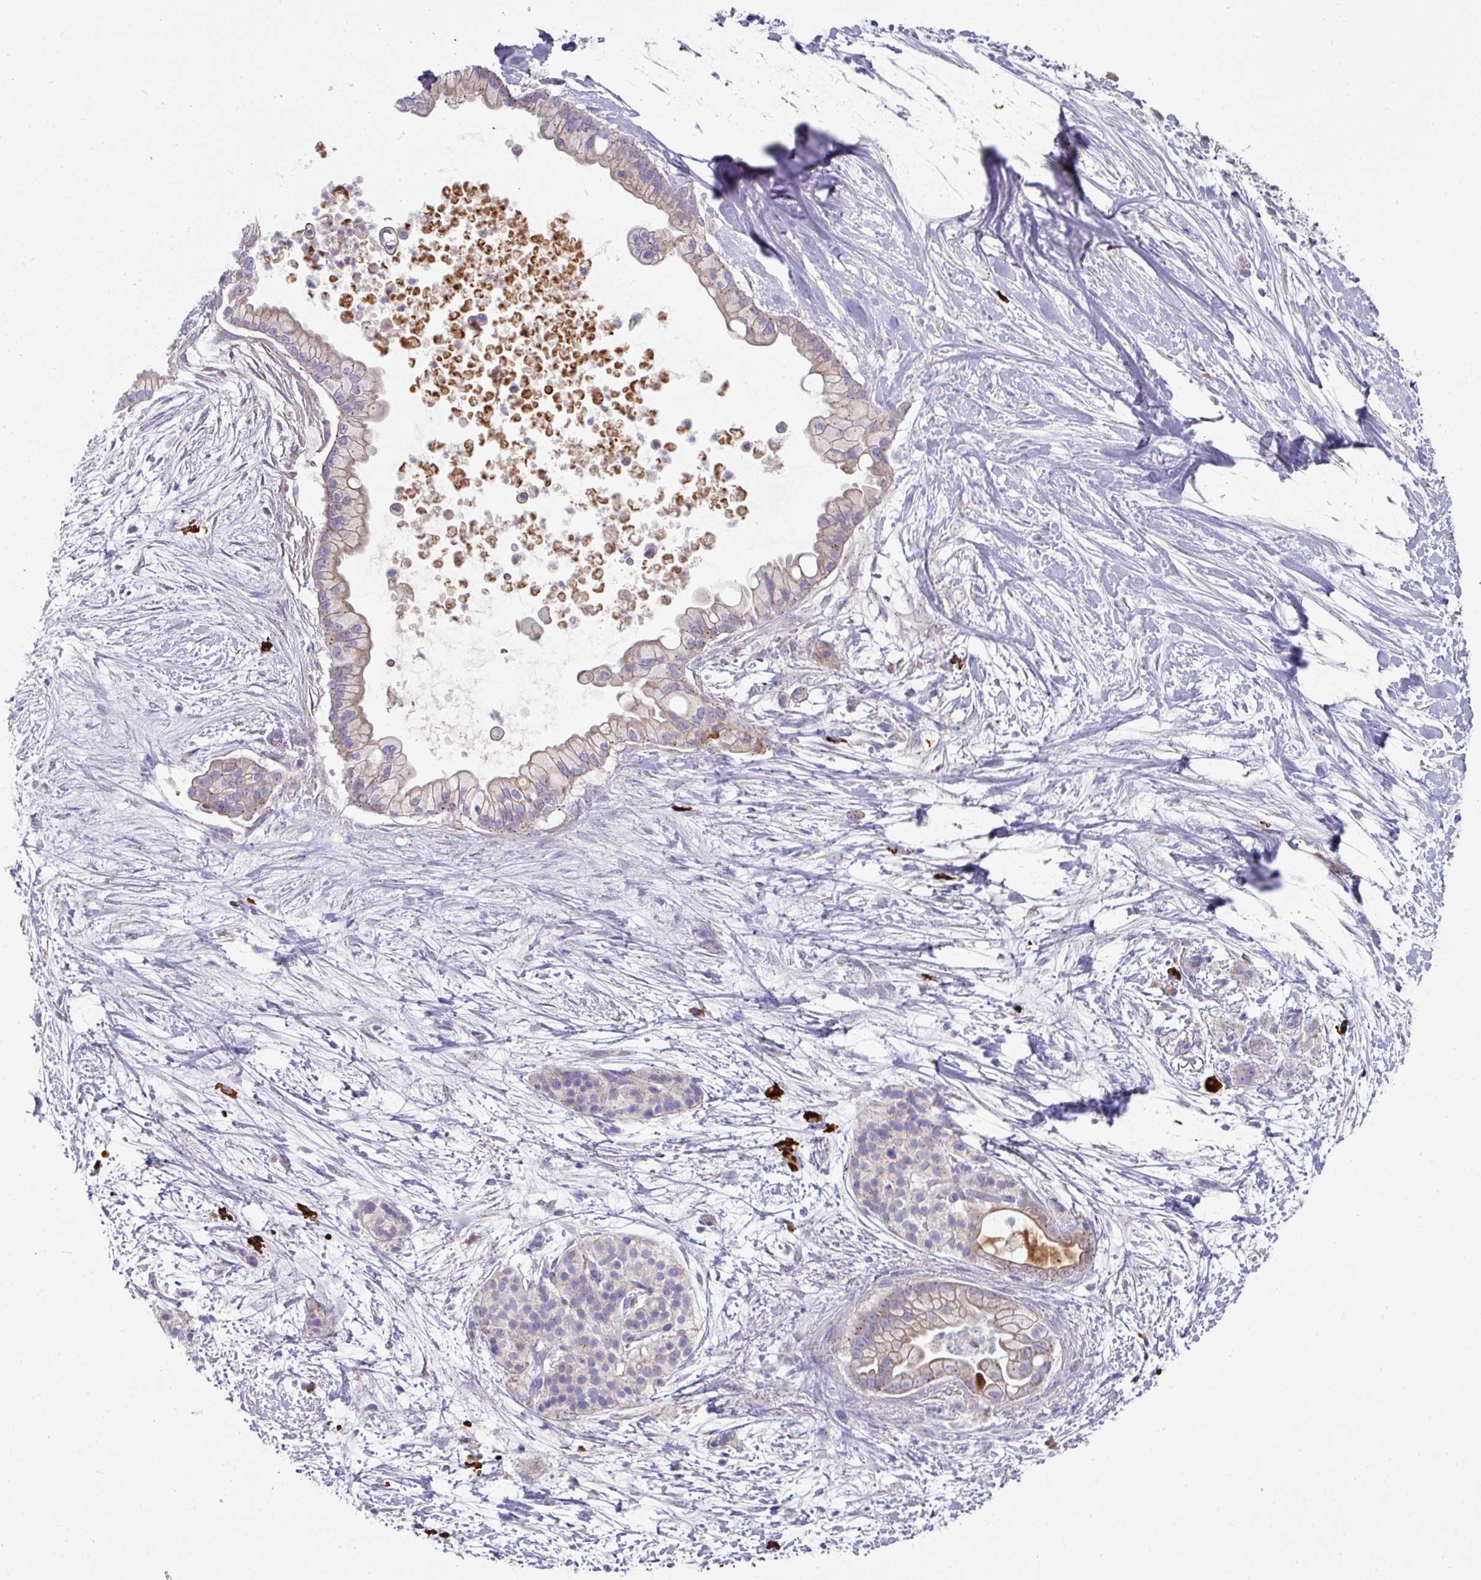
{"staining": {"intensity": "weak", "quantity": "25%-75%", "location": "cytoplasmic/membranous"}, "tissue": "pancreatic cancer", "cell_type": "Tumor cells", "image_type": "cancer", "snomed": [{"axis": "morphology", "description": "Adenocarcinoma, NOS"}, {"axis": "topography", "description": "Pancreas"}], "caption": "Protein analysis of pancreatic cancer tissue reveals weak cytoplasmic/membranous positivity in about 25%-75% of tumor cells.", "gene": "IL4R", "patient": {"sex": "female", "age": 69}}